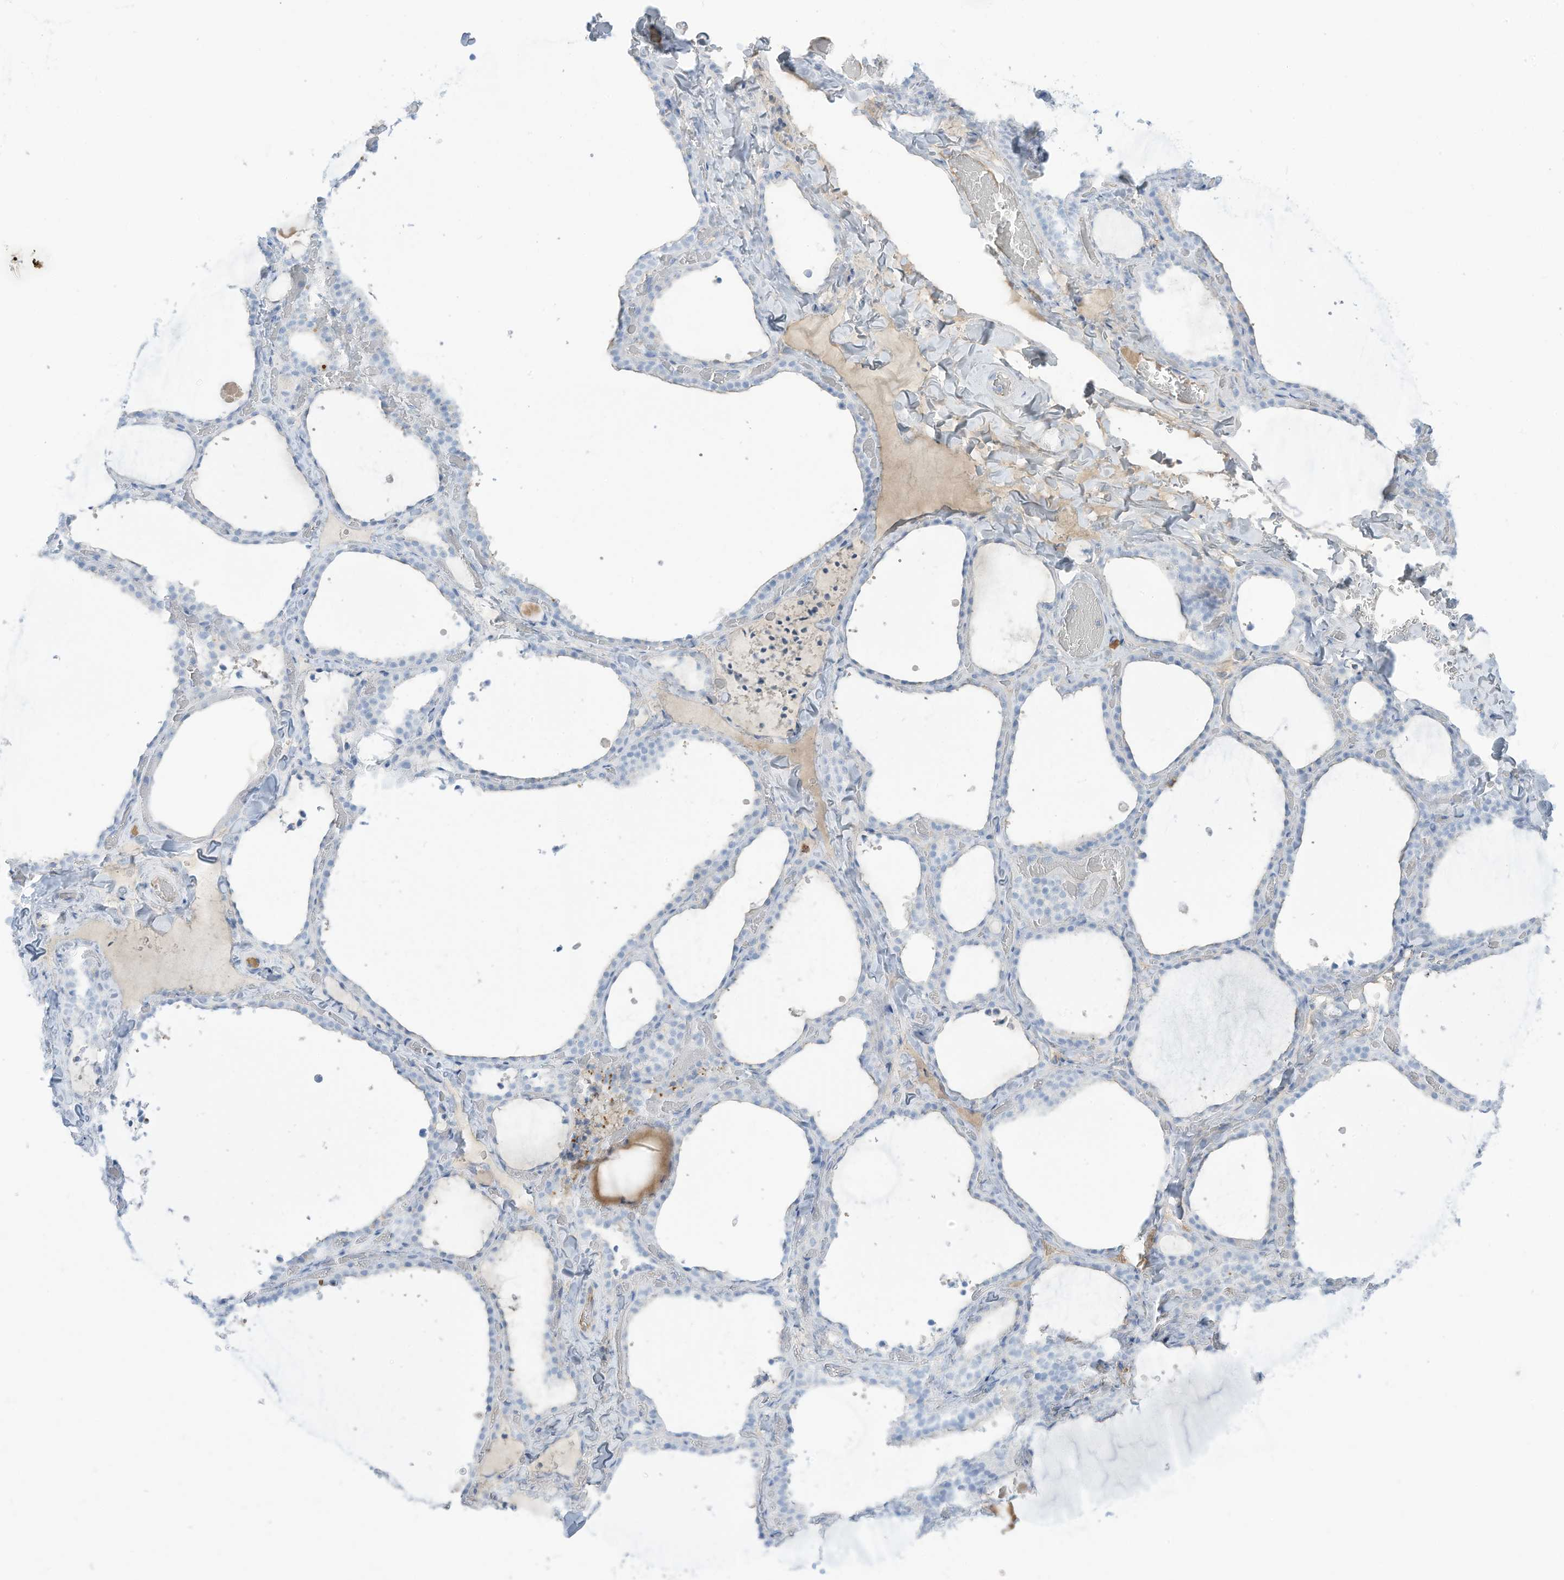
{"staining": {"intensity": "negative", "quantity": "none", "location": "none"}, "tissue": "thyroid gland", "cell_type": "Glandular cells", "image_type": "normal", "snomed": [{"axis": "morphology", "description": "Normal tissue, NOS"}, {"axis": "topography", "description": "Thyroid gland"}], "caption": "IHC photomicrograph of benign thyroid gland: thyroid gland stained with DAB exhibits no significant protein staining in glandular cells.", "gene": "HSD17B13", "patient": {"sex": "female", "age": 22}}